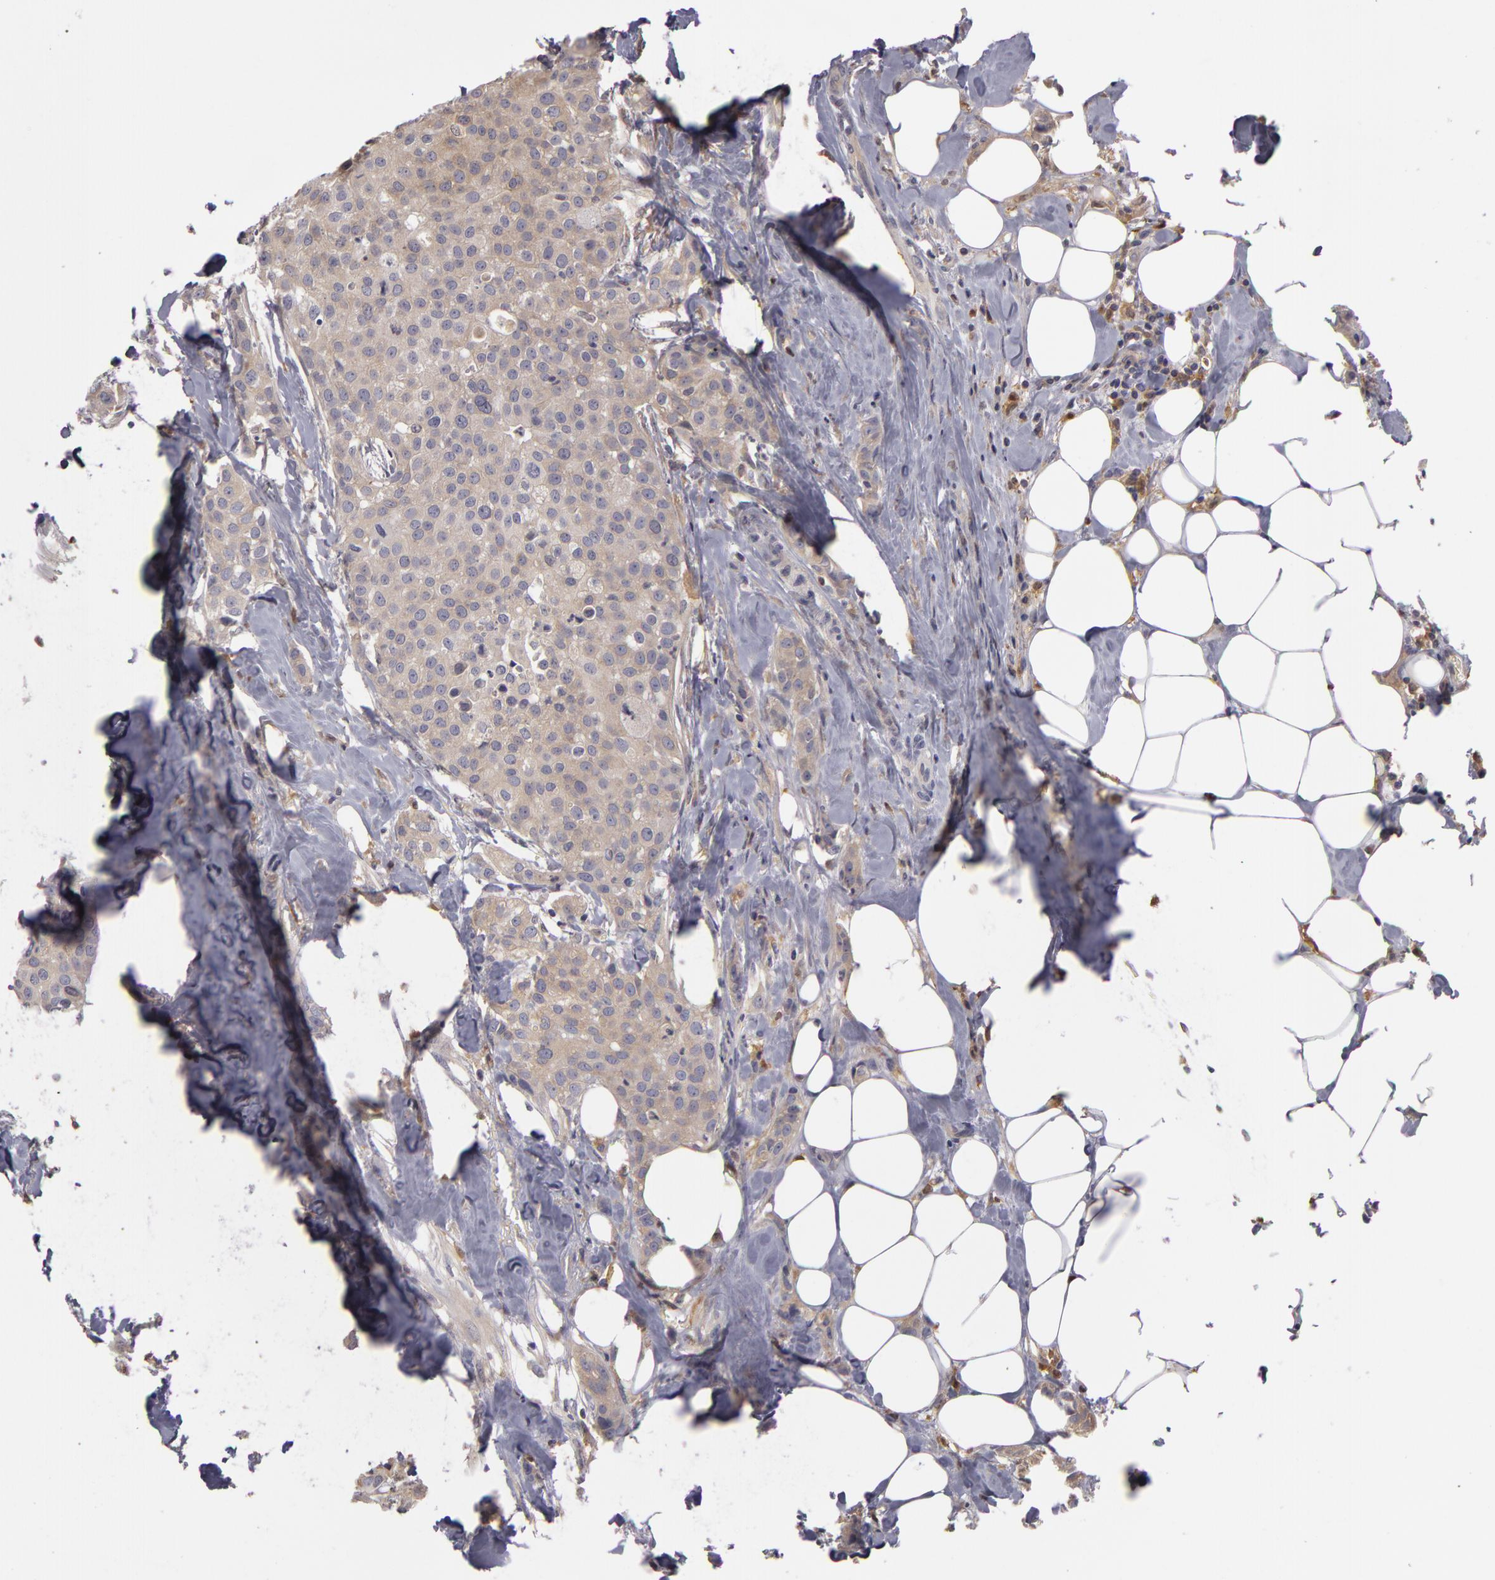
{"staining": {"intensity": "negative", "quantity": "none", "location": "none"}, "tissue": "breast cancer", "cell_type": "Tumor cells", "image_type": "cancer", "snomed": [{"axis": "morphology", "description": "Duct carcinoma"}, {"axis": "topography", "description": "Breast"}], "caption": "DAB (3,3'-diaminobenzidine) immunohistochemical staining of human infiltrating ductal carcinoma (breast) reveals no significant expression in tumor cells. (DAB (3,3'-diaminobenzidine) immunohistochemistry visualized using brightfield microscopy, high magnification).", "gene": "GNPDA1", "patient": {"sex": "female", "age": 45}}